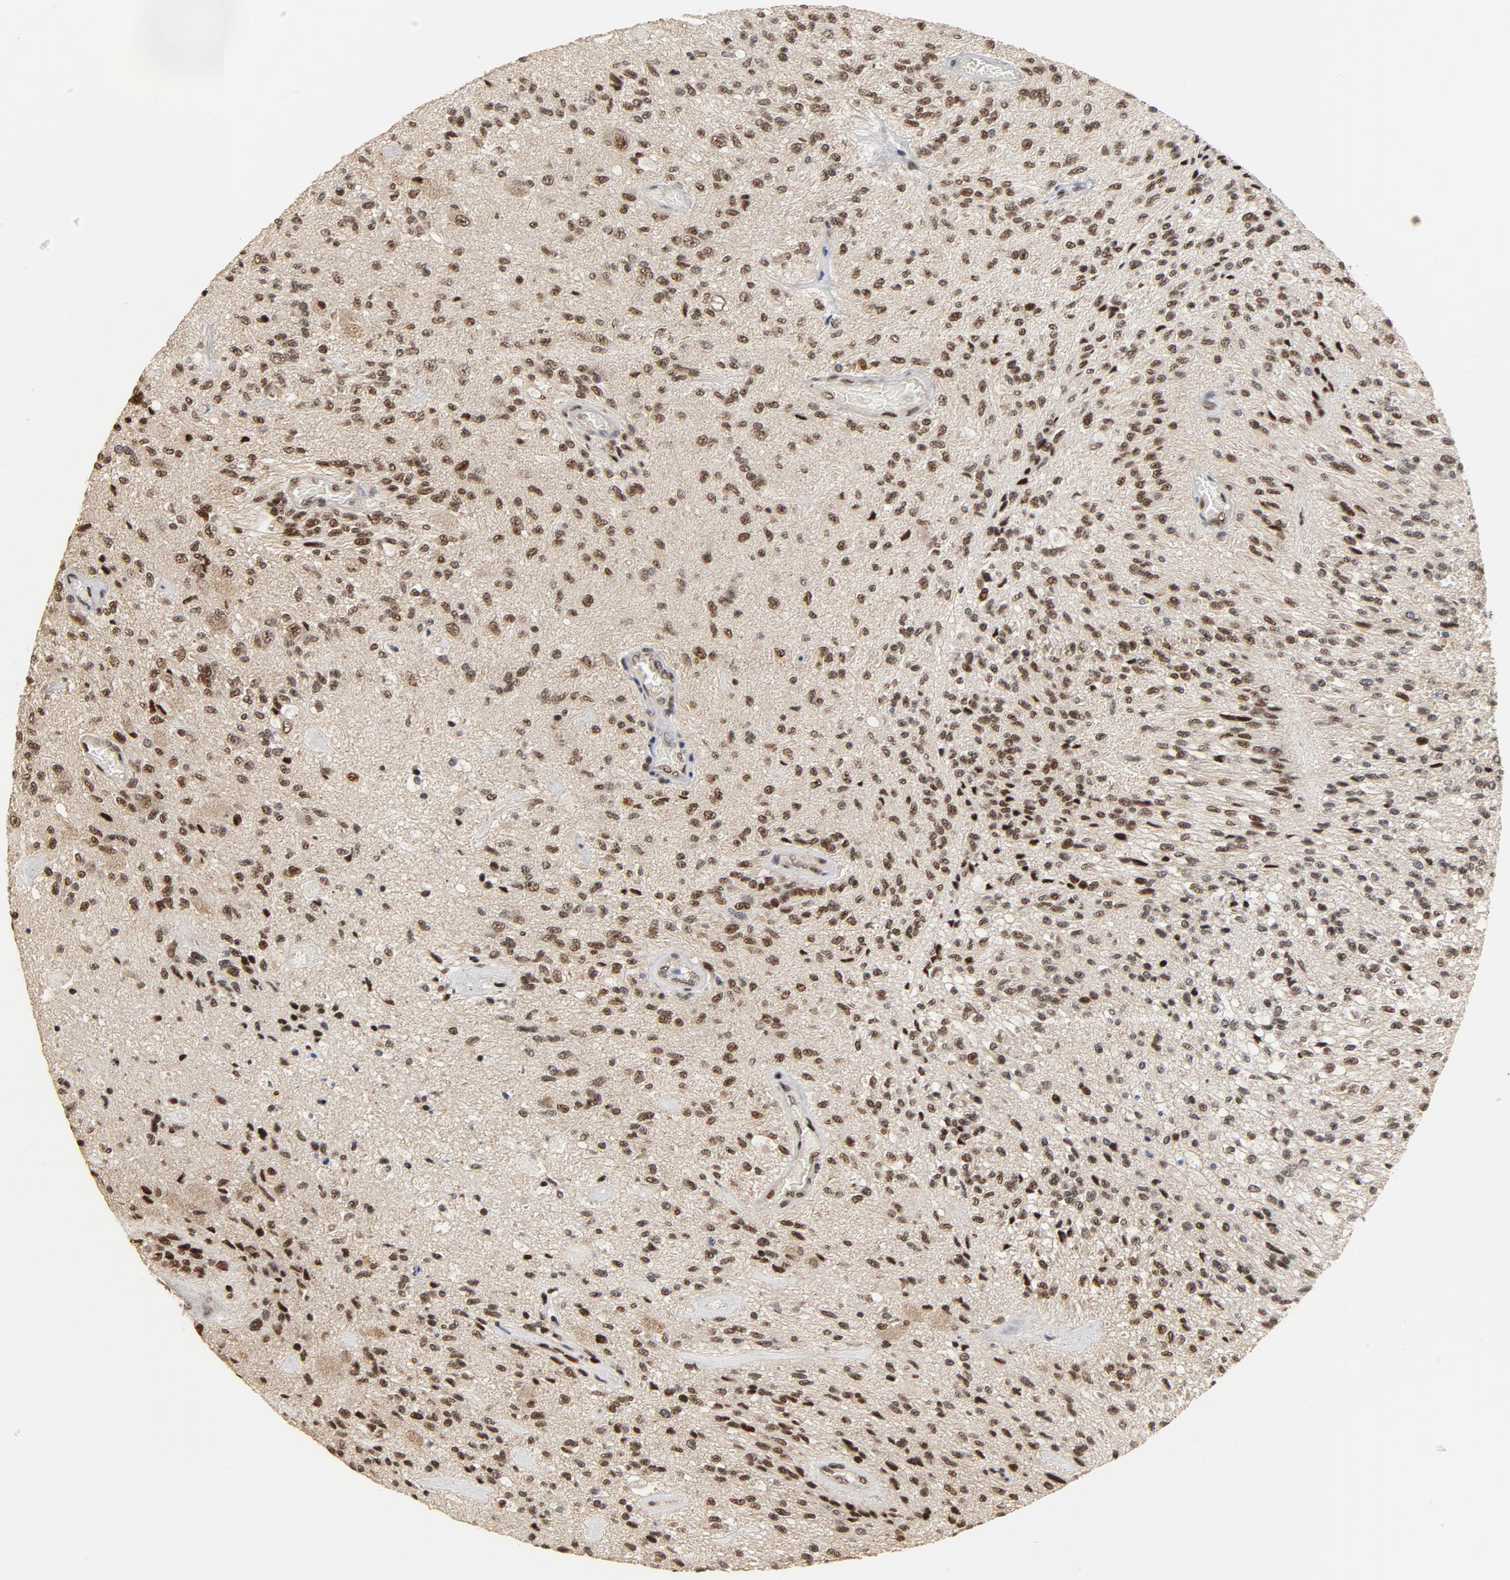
{"staining": {"intensity": "strong", "quantity": "25%-75%", "location": "nuclear"}, "tissue": "glioma", "cell_type": "Tumor cells", "image_type": "cancer", "snomed": [{"axis": "morphology", "description": "Normal tissue, NOS"}, {"axis": "morphology", "description": "Glioma, malignant, High grade"}, {"axis": "topography", "description": "Cerebral cortex"}], "caption": "Immunohistochemistry (IHC) histopathology image of neoplastic tissue: human glioma stained using IHC displays high levels of strong protein expression localized specifically in the nuclear of tumor cells, appearing as a nuclear brown color.", "gene": "TP53RK", "patient": {"sex": "male", "age": 77}}